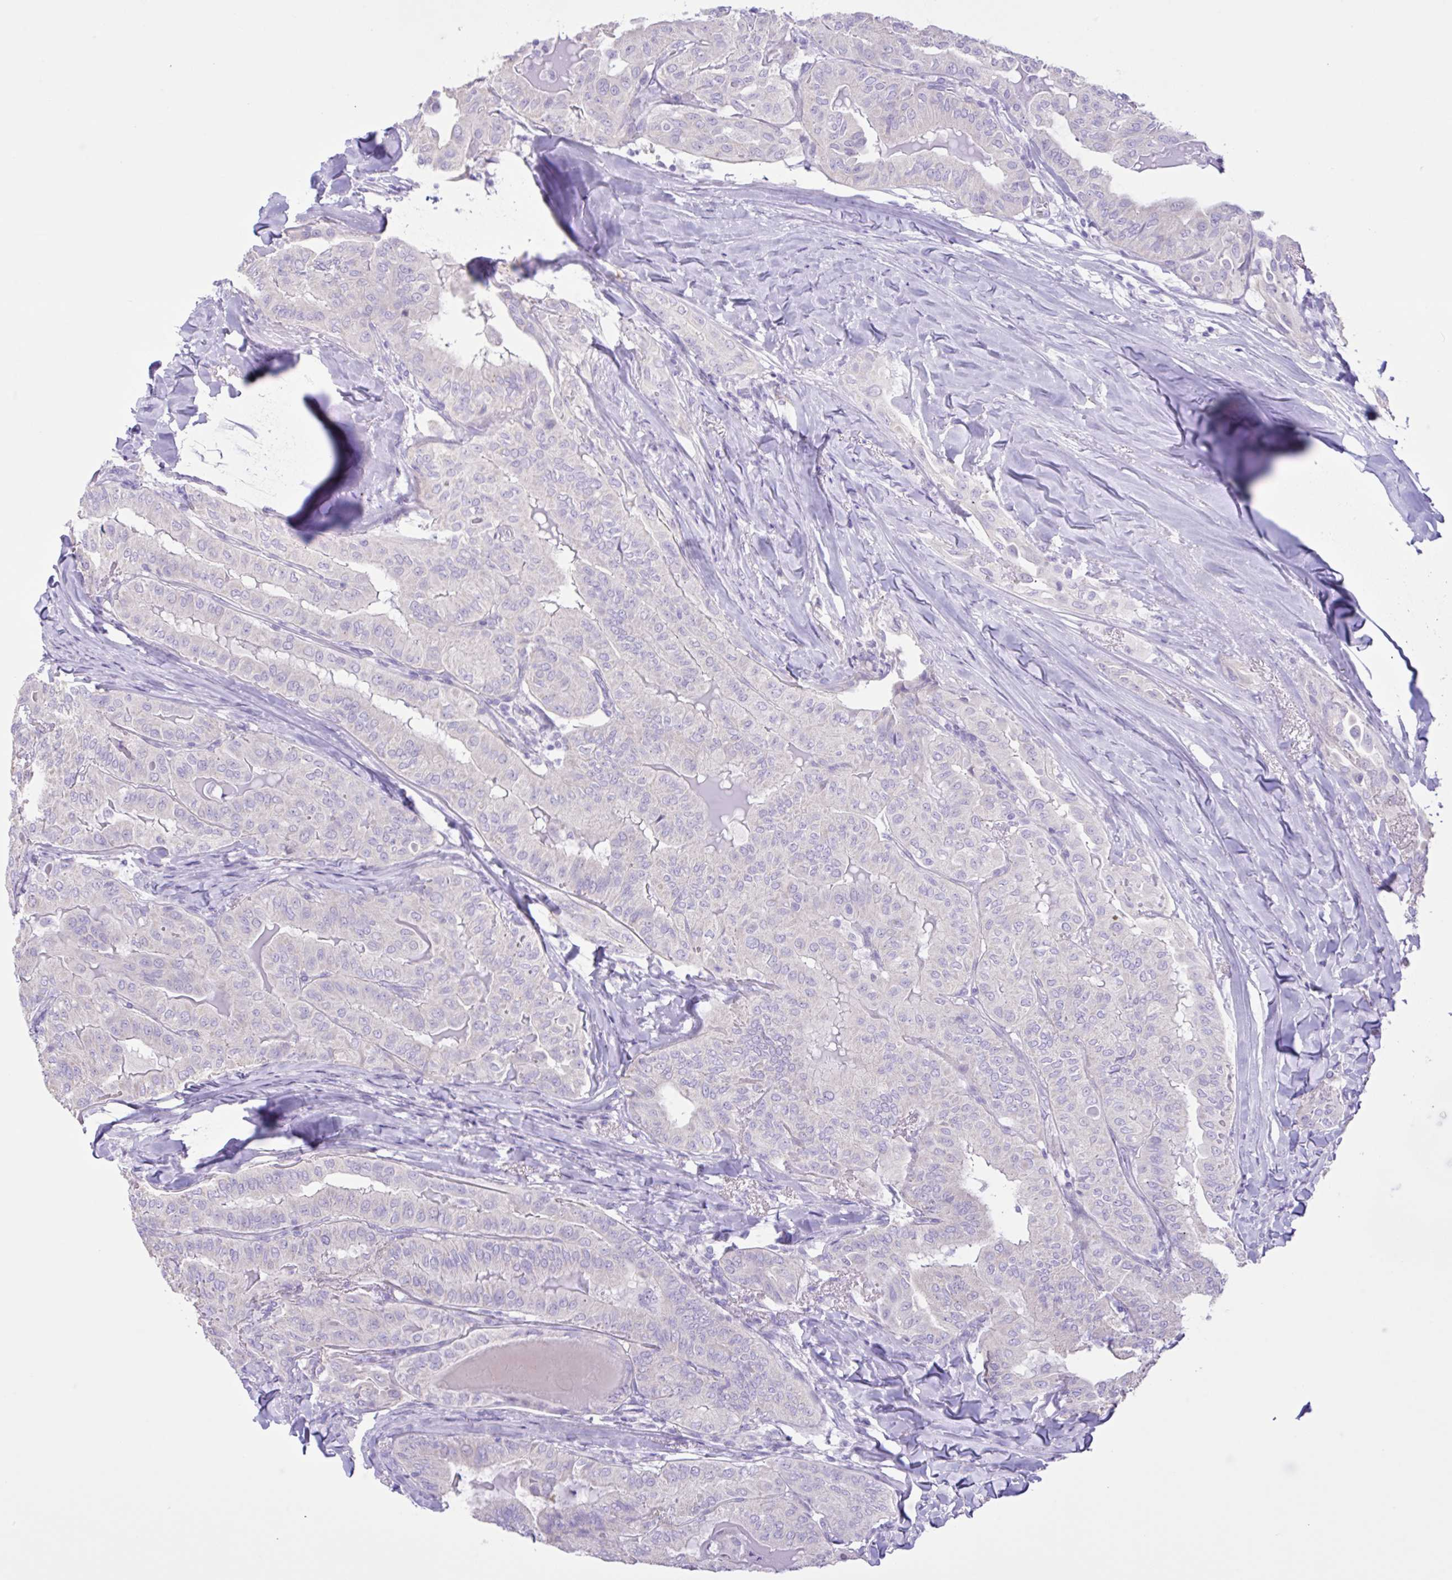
{"staining": {"intensity": "negative", "quantity": "none", "location": "none"}, "tissue": "thyroid cancer", "cell_type": "Tumor cells", "image_type": "cancer", "snomed": [{"axis": "morphology", "description": "Papillary adenocarcinoma, NOS"}, {"axis": "topography", "description": "Thyroid gland"}], "caption": "A high-resolution image shows IHC staining of thyroid papillary adenocarcinoma, which demonstrates no significant expression in tumor cells. (Immunohistochemistry, brightfield microscopy, high magnification).", "gene": "CST11", "patient": {"sex": "female", "age": 68}}